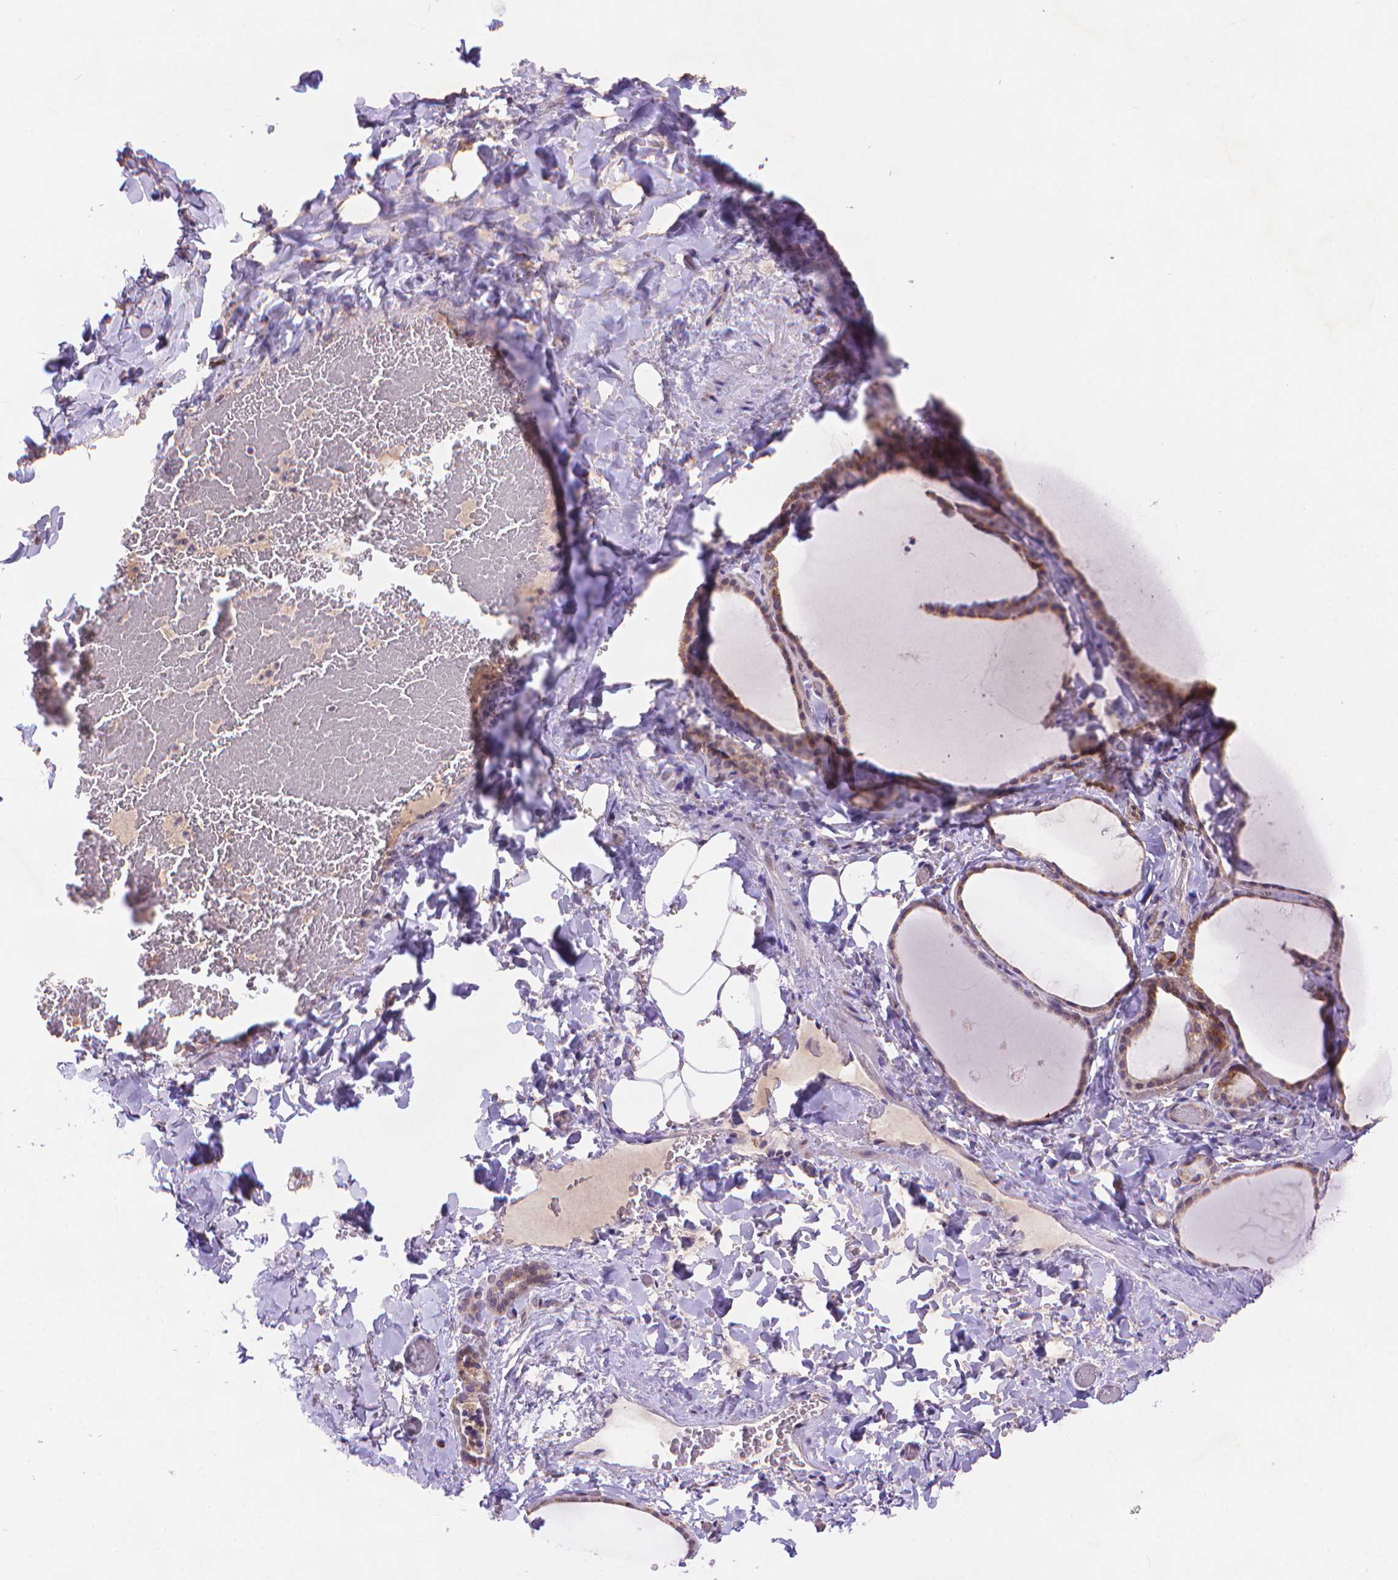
{"staining": {"intensity": "weak", "quantity": ">75%", "location": "cytoplasmic/membranous"}, "tissue": "thyroid gland", "cell_type": "Glandular cells", "image_type": "normal", "snomed": [{"axis": "morphology", "description": "Normal tissue, NOS"}, {"axis": "topography", "description": "Thyroid gland"}], "caption": "Weak cytoplasmic/membranous protein expression is seen in approximately >75% of glandular cells in thyroid gland. The staining was performed using DAB (3,3'-diaminobenzidine) to visualize the protein expression in brown, while the nuclei were stained in blue with hematoxylin (Magnification: 20x).", "gene": "CYYR1", "patient": {"sex": "female", "age": 22}}